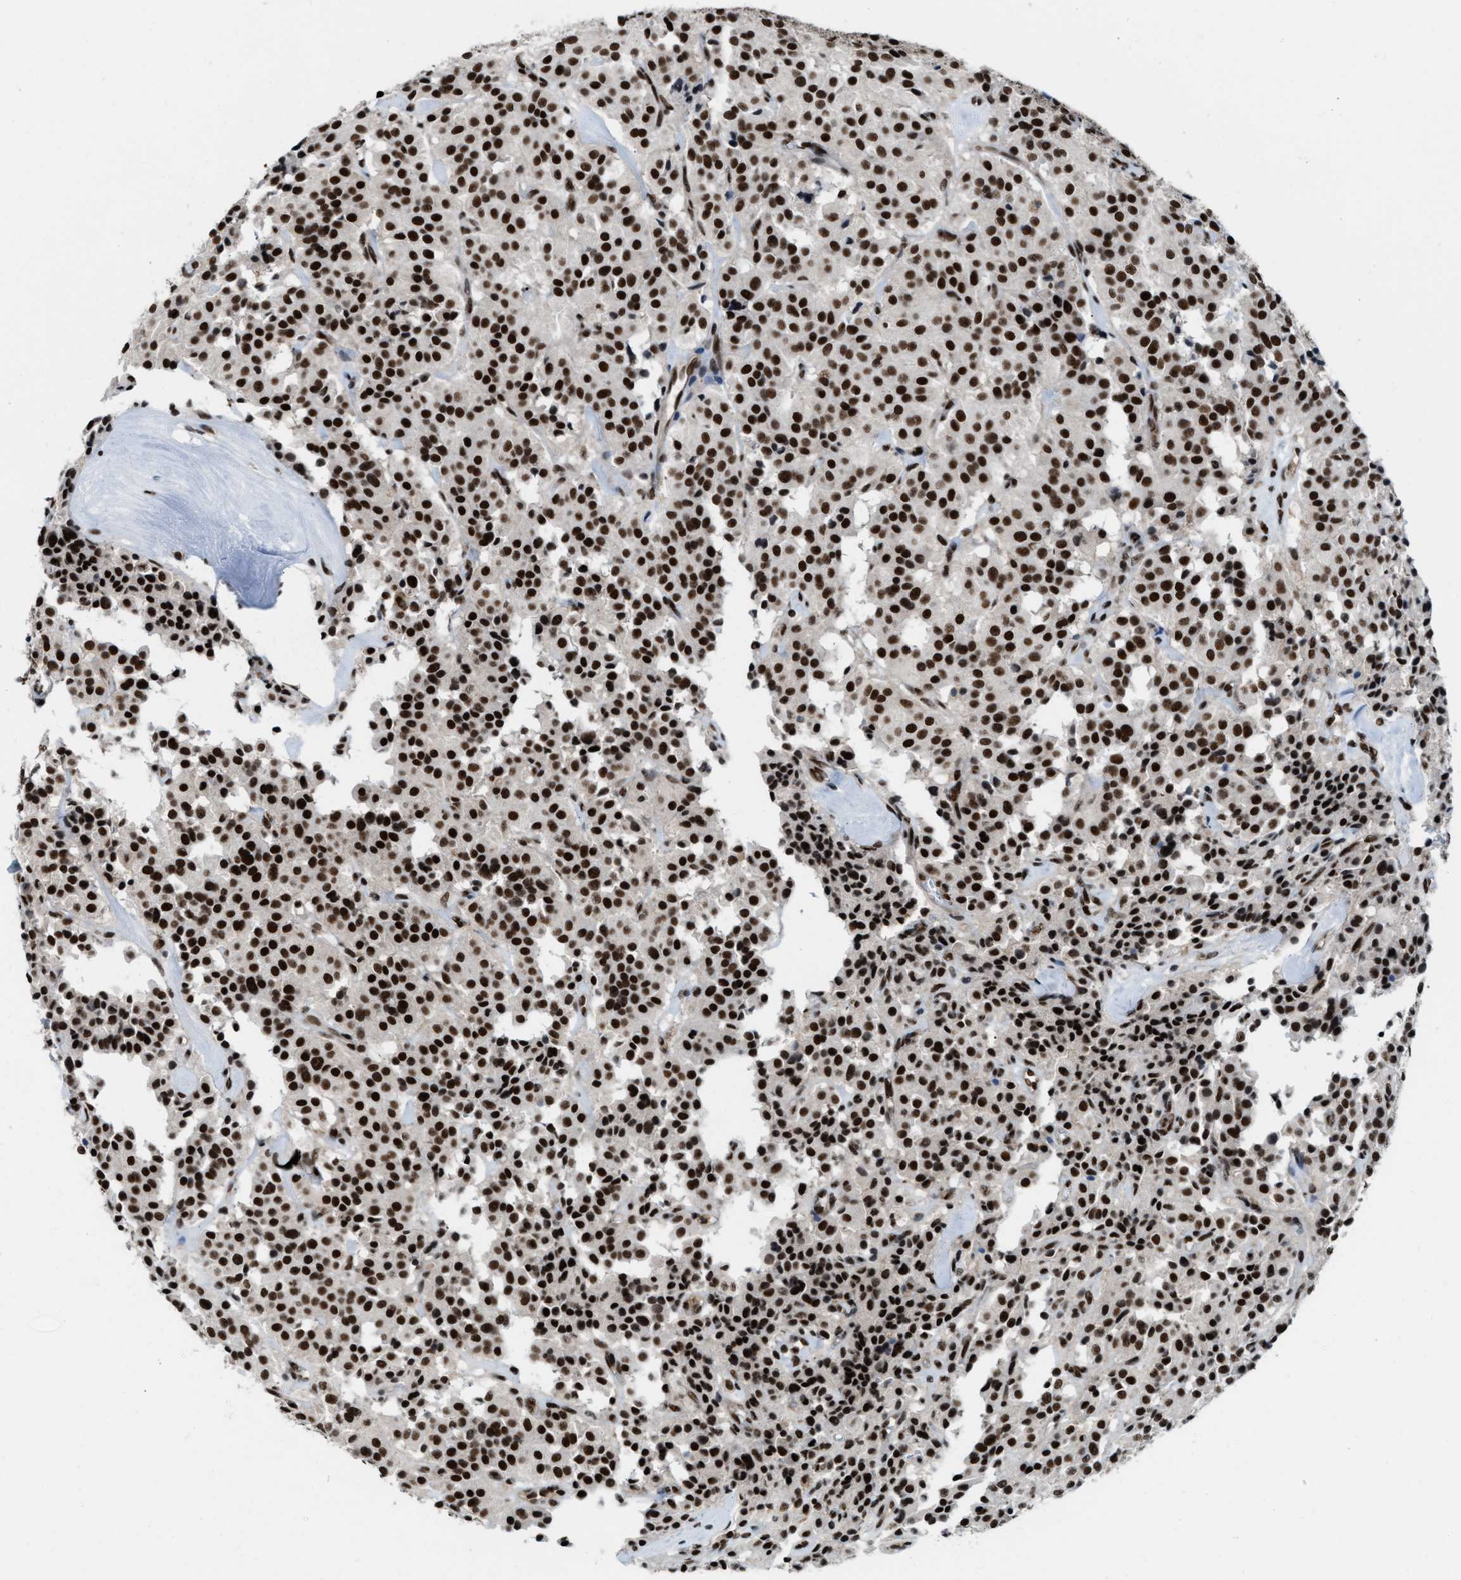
{"staining": {"intensity": "strong", "quantity": ">75%", "location": "nuclear"}, "tissue": "carcinoid", "cell_type": "Tumor cells", "image_type": "cancer", "snomed": [{"axis": "morphology", "description": "Carcinoid, malignant, NOS"}, {"axis": "topography", "description": "Lung"}], "caption": "Approximately >75% of tumor cells in human carcinoid demonstrate strong nuclear protein expression as visualized by brown immunohistochemical staining.", "gene": "NUMA1", "patient": {"sex": "male", "age": 30}}